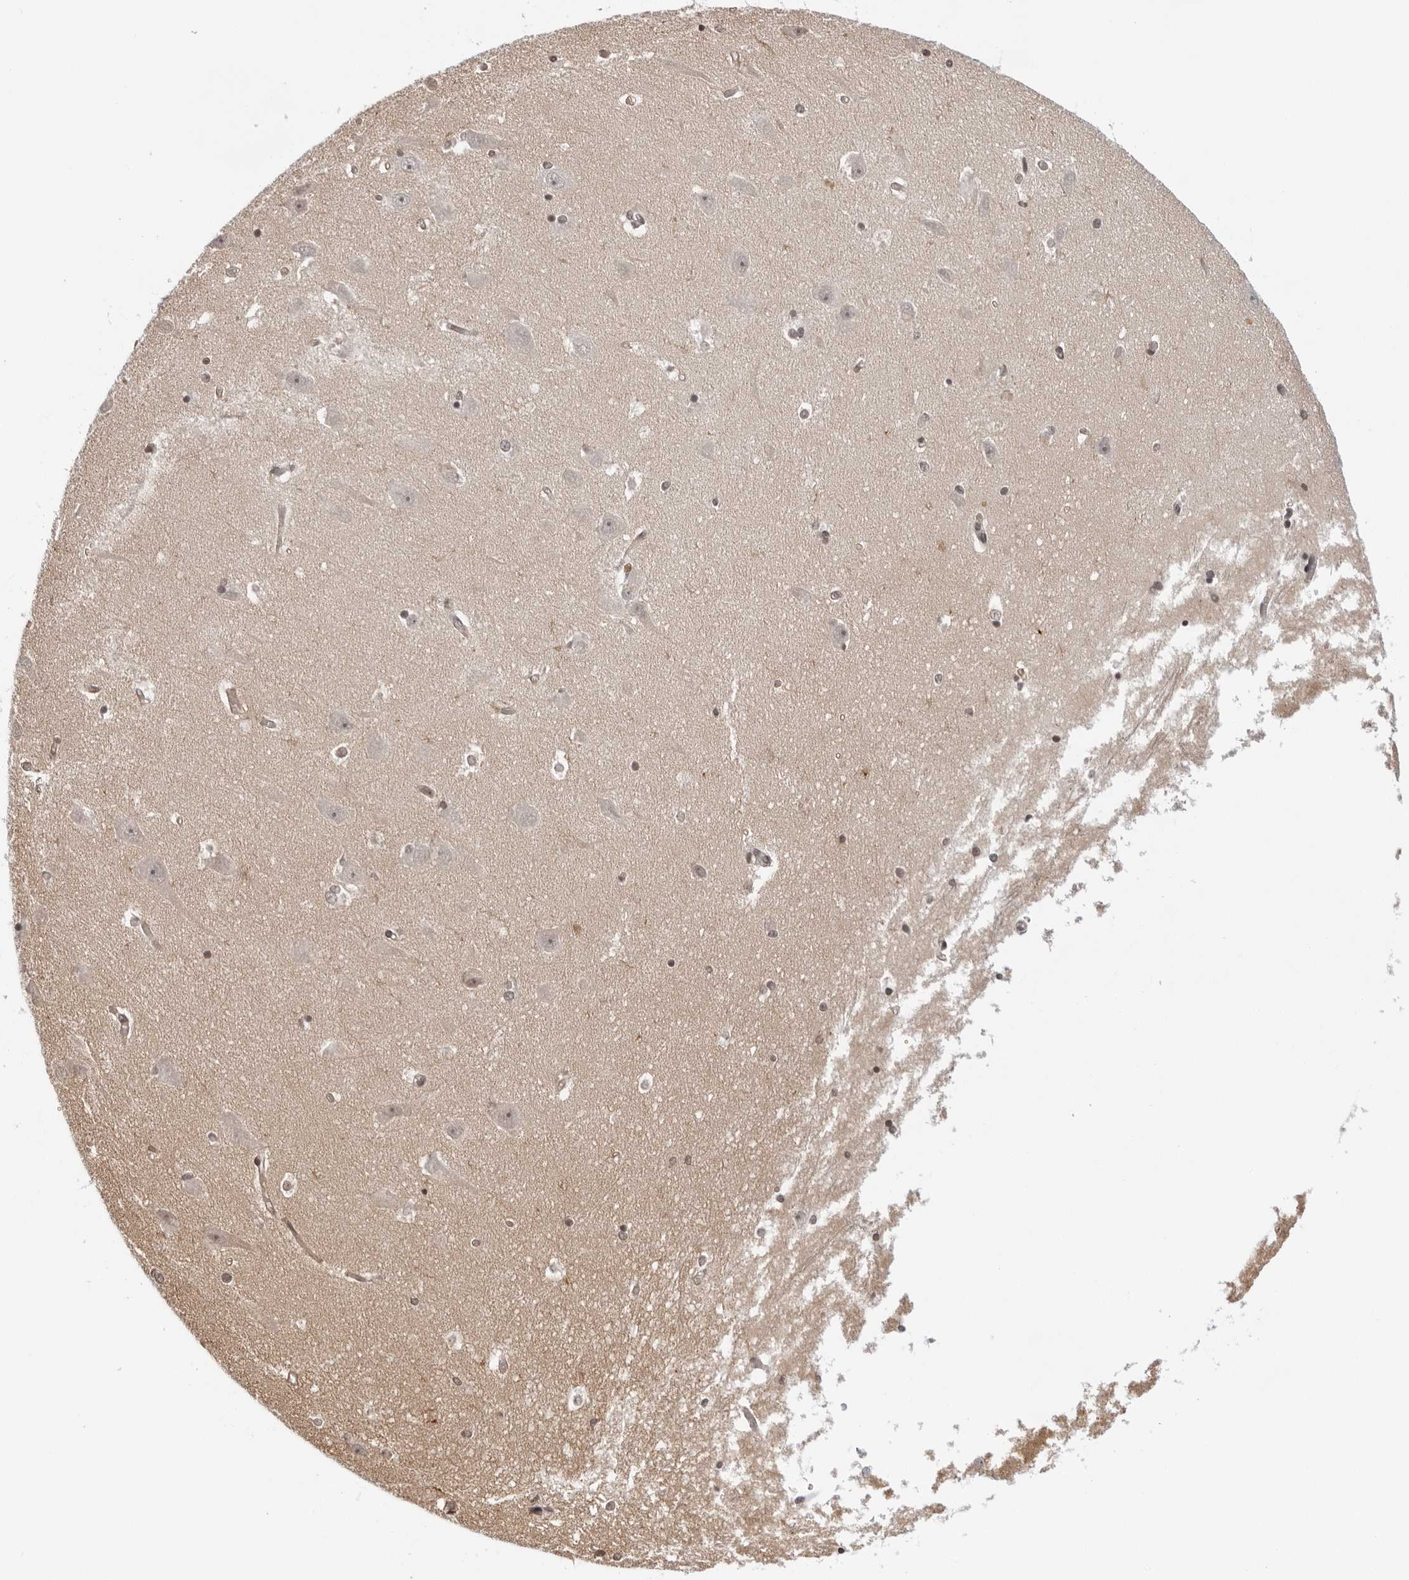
{"staining": {"intensity": "weak", "quantity": "25%-75%", "location": "nuclear"}, "tissue": "hippocampus", "cell_type": "Glial cells", "image_type": "normal", "snomed": [{"axis": "morphology", "description": "Normal tissue, NOS"}, {"axis": "topography", "description": "Hippocampus"}], "caption": "Protein staining by immunohistochemistry (IHC) reveals weak nuclear expression in approximately 25%-75% of glial cells in benign hippocampus. Immunohistochemistry (ihc) stains the protein in brown and the nuclei are stained blue.", "gene": "ITGB3BP", "patient": {"sex": "male", "age": 45}}